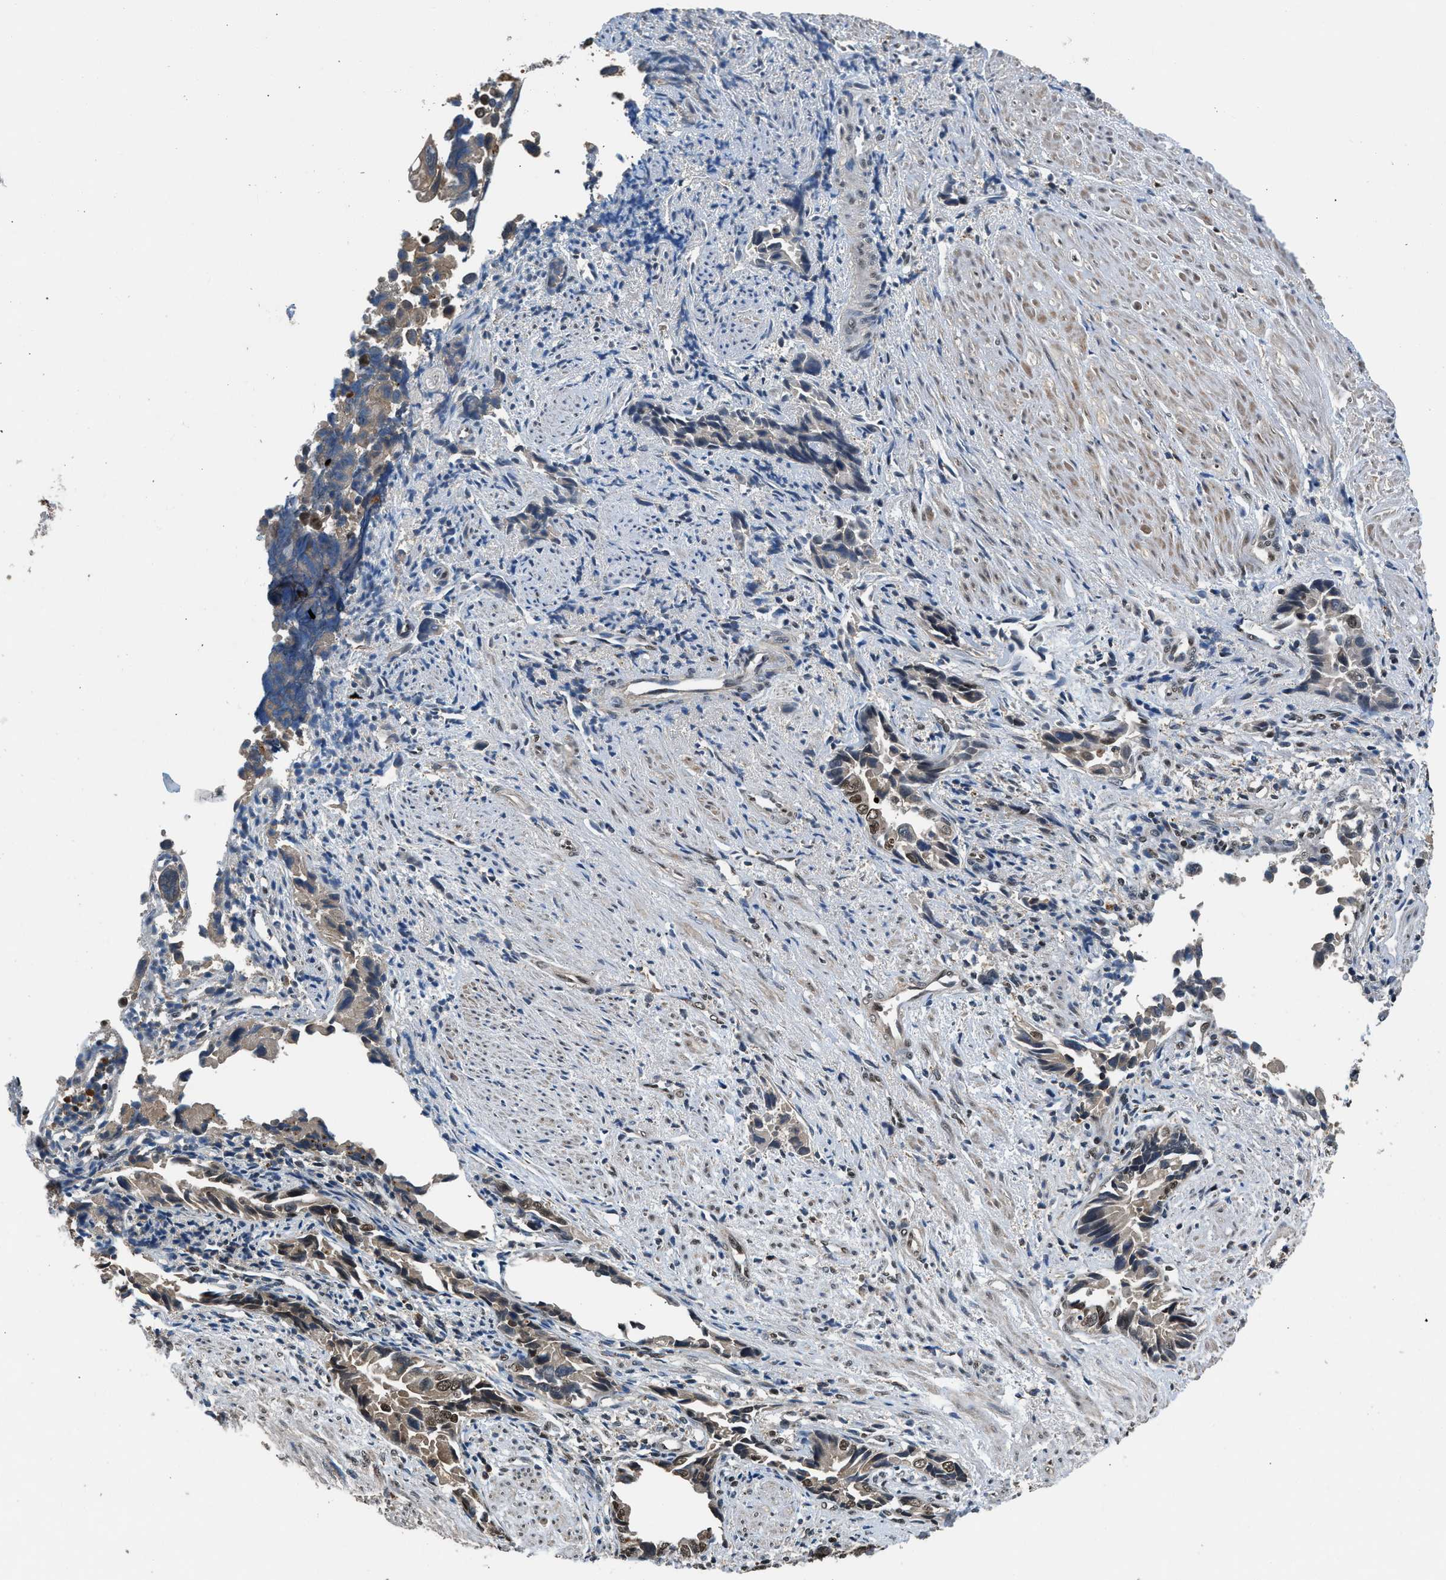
{"staining": {"intensity": "weak", "quantity": ">75%", "location": "cytoplasmic/membranous,nuclear"}, "tissue": "liver cancer", "cell_type": "Tumor cells", "image_type": "cancer", "snomed": [{"axis": "morphology", "description": "Cholangiocarcinoma"}, {"axis": "topography", "description": "Liver"}], "caption": "Brown immunohistochemical staining in human liver cancer (cholangiocarcinoma) displays weak cytoplasmic/membranous and nuclear expression in approximately >75% of tumor cells. (brown staining indicates protein expression, while blue staining denotes nuclei).", "gene": "SLC15A4", "patient": {"sex": "female", "age": 79}}